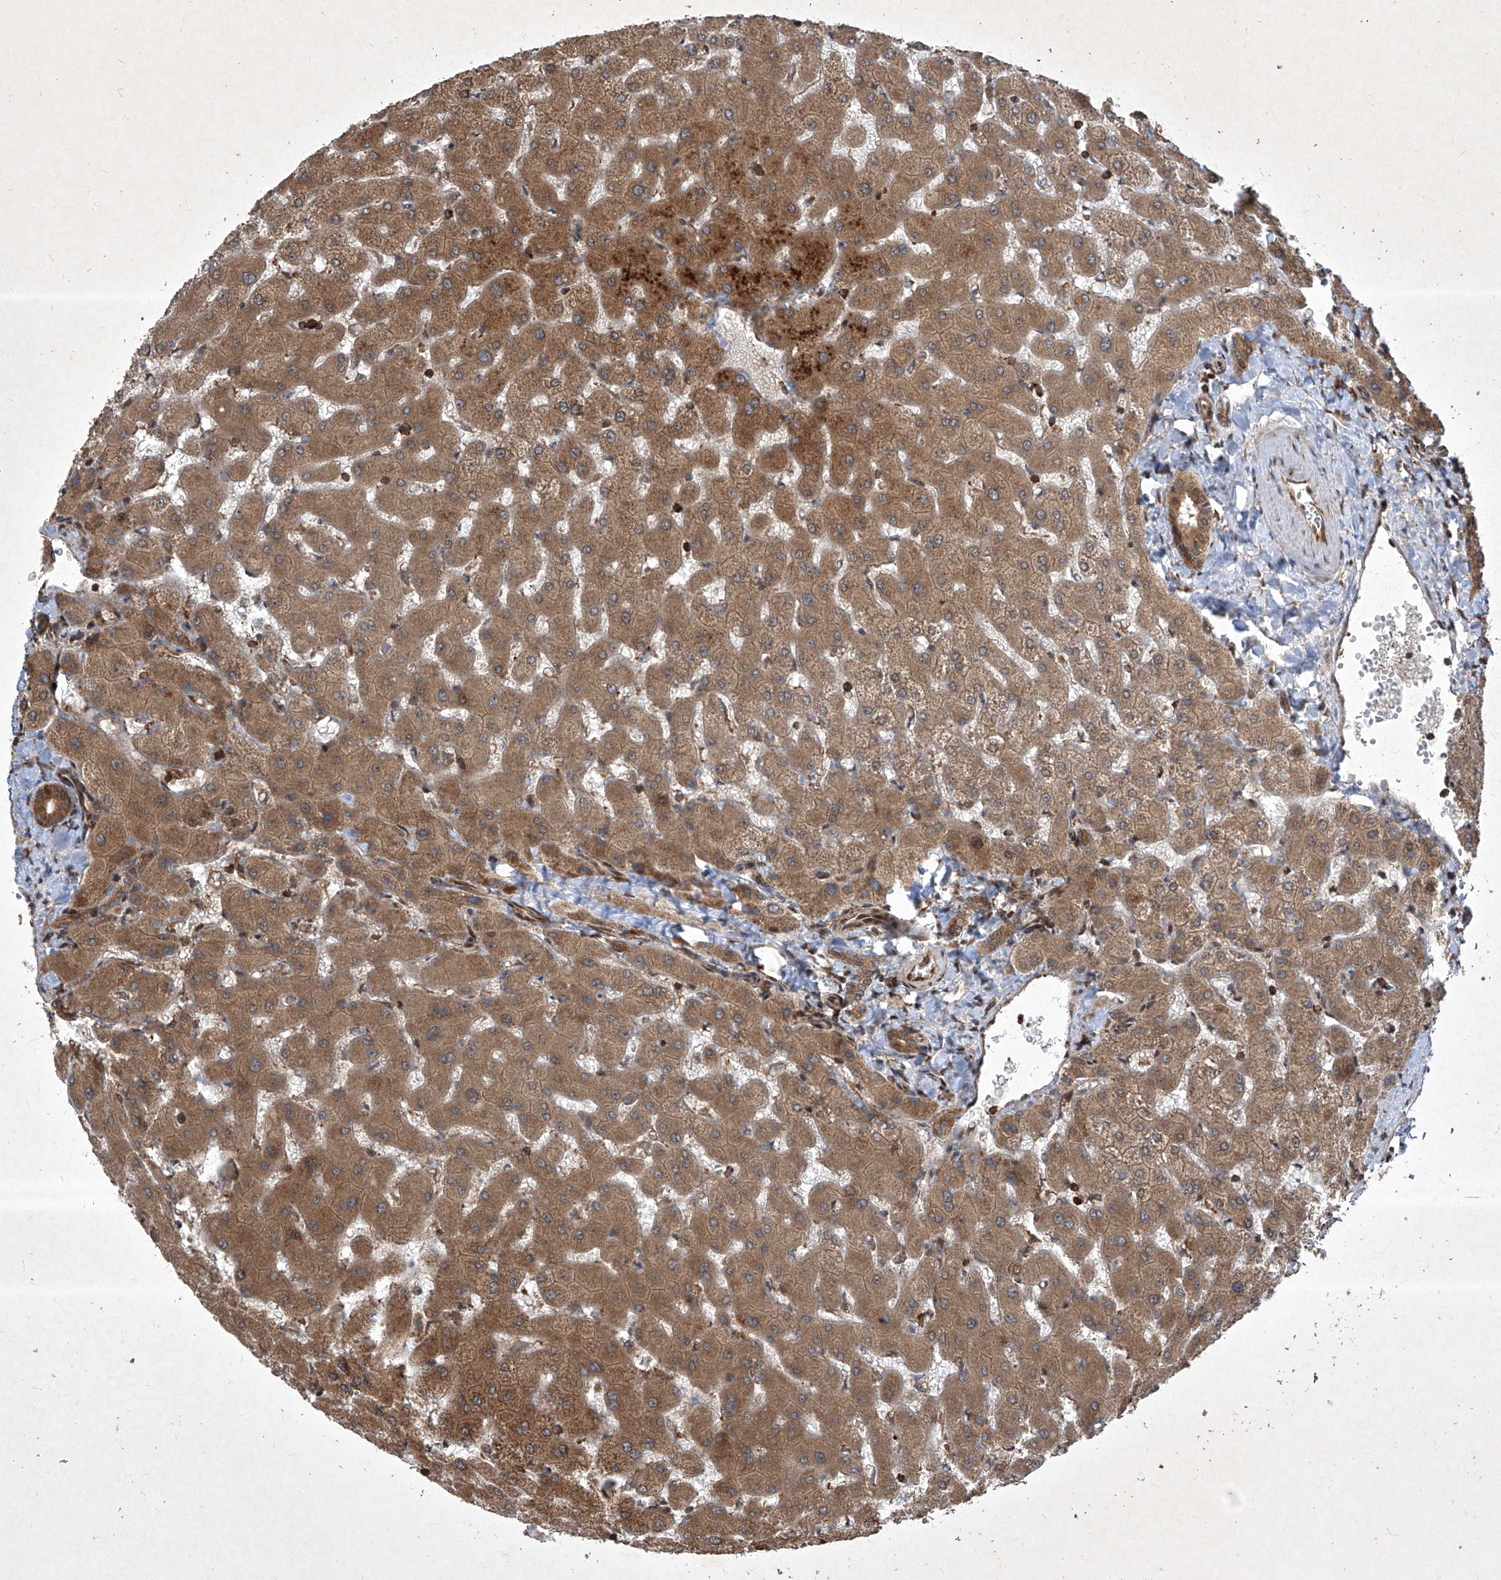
{"staining": {"intensity": "moderate", "quantity": ">75%", "location": "cytoplasmic/membranous"}, "tissue": "liver", "cell_type": "Cholangiocytes", "image_type": "normal", "snomed": [{"axis": "morphology", "description": "Normal tissue, NOS"}, {"axis": "topography", "description": "Liver"}], "caption": "A medium amount of moderate cytoplasmic/membranous staining is appreciated in about >75% of cholangiocytes in normal liver. The staining was performed using DAB (3,3'-diaminobenzidine) to visualize the protein expression in brown, while the nuclei were stained in blue with hematoxylin (Magnification: 20x).", "gene": "MAGED2", "patient": {"sex": "female", "age": 63}}